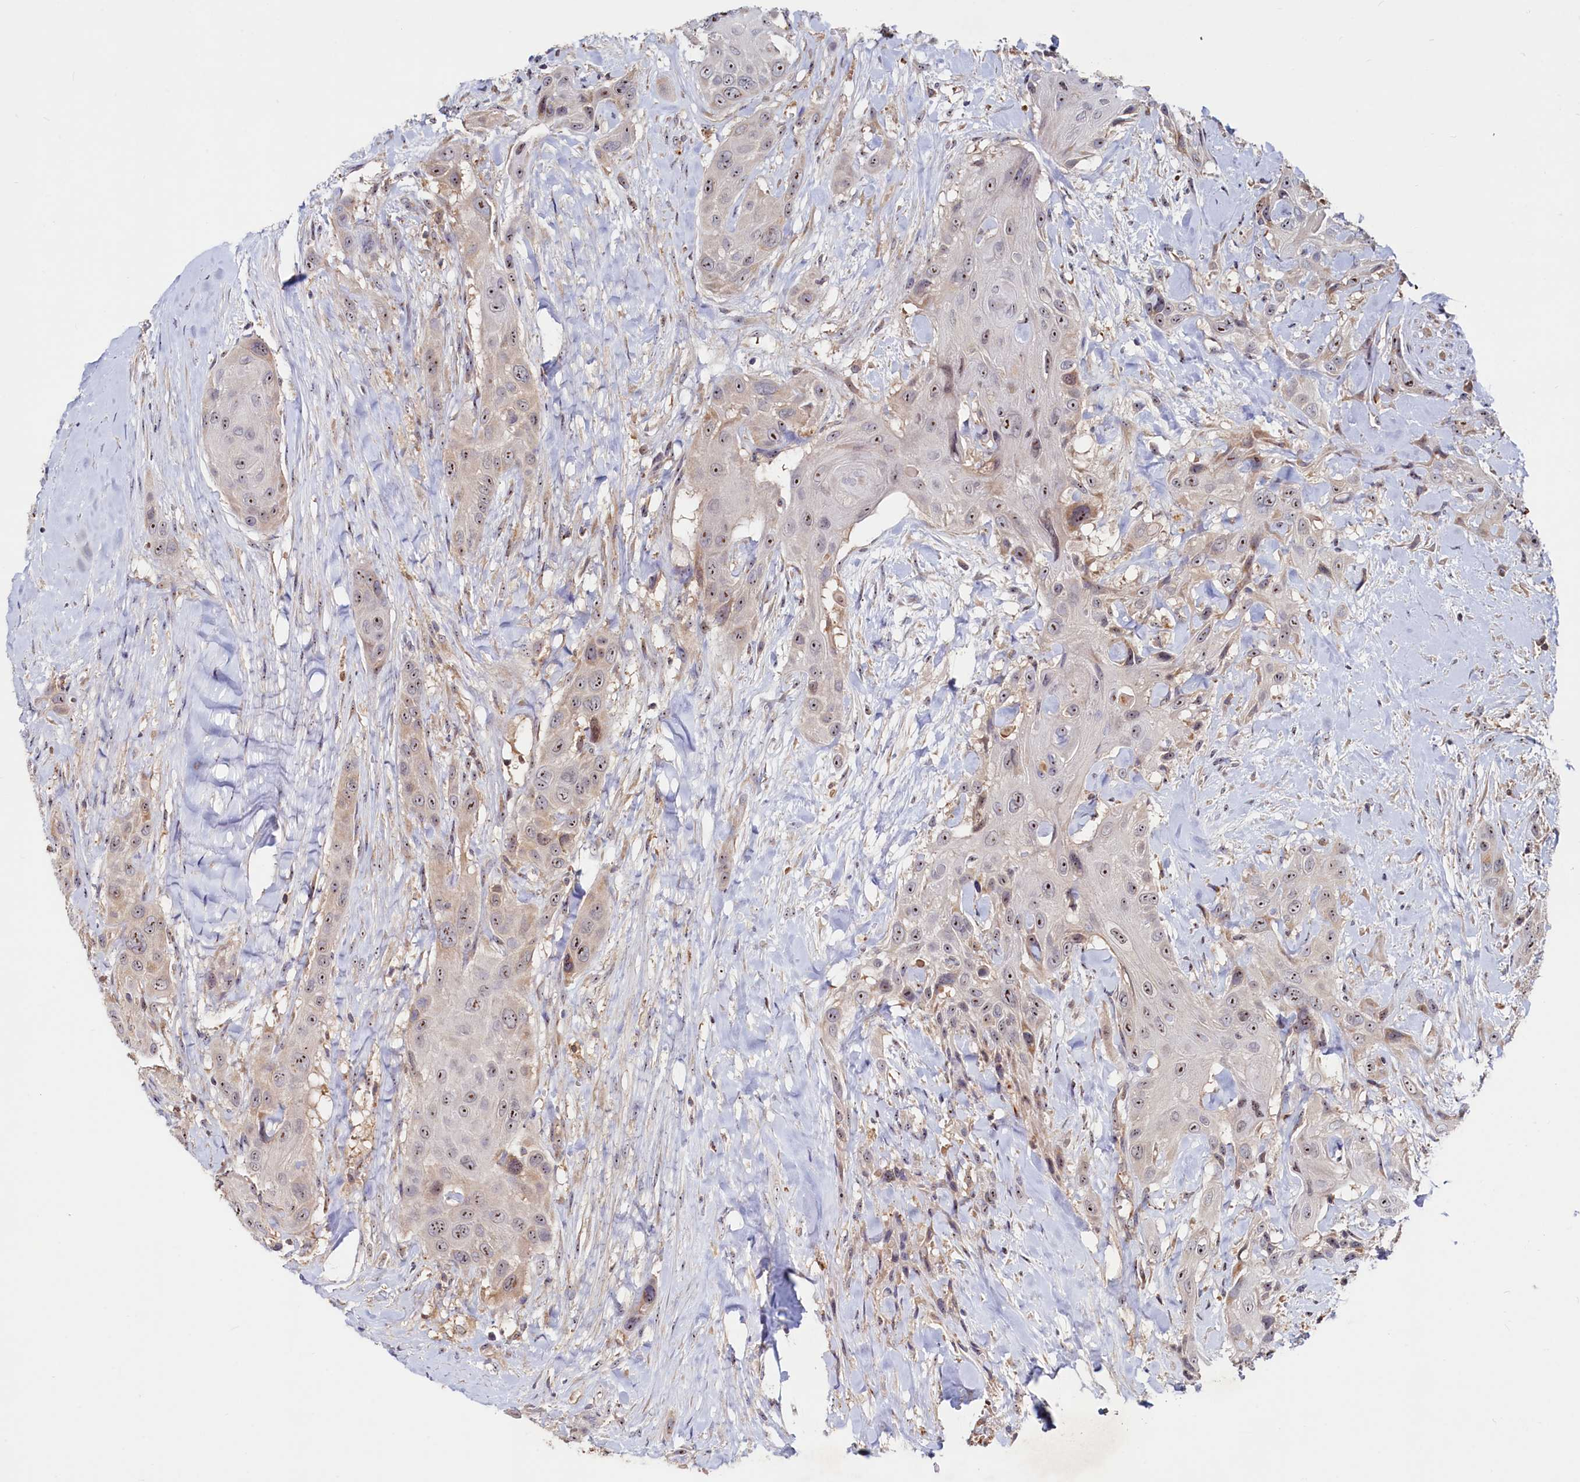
{"staining": {"intensity": "moderate", "quantity": ">75%", "location": "nuclear"}, "tissue": "head and neck cancer", "cell_type": "Tumor cells", "image_type": "cancer", "snomed": [{"axis": "morphology", "description": "Squamous cell carcinoma, NOS"}, {"axis": "topography", "description": "Head-Neck"}], "caption": "Tumor cells display medium levels of moderate nuclear expression in about >75% of cells in squamous cell carcinoma (head and neck).", "gene": "RGS7BP", "patient": {"sex": "male", "age": 81}}